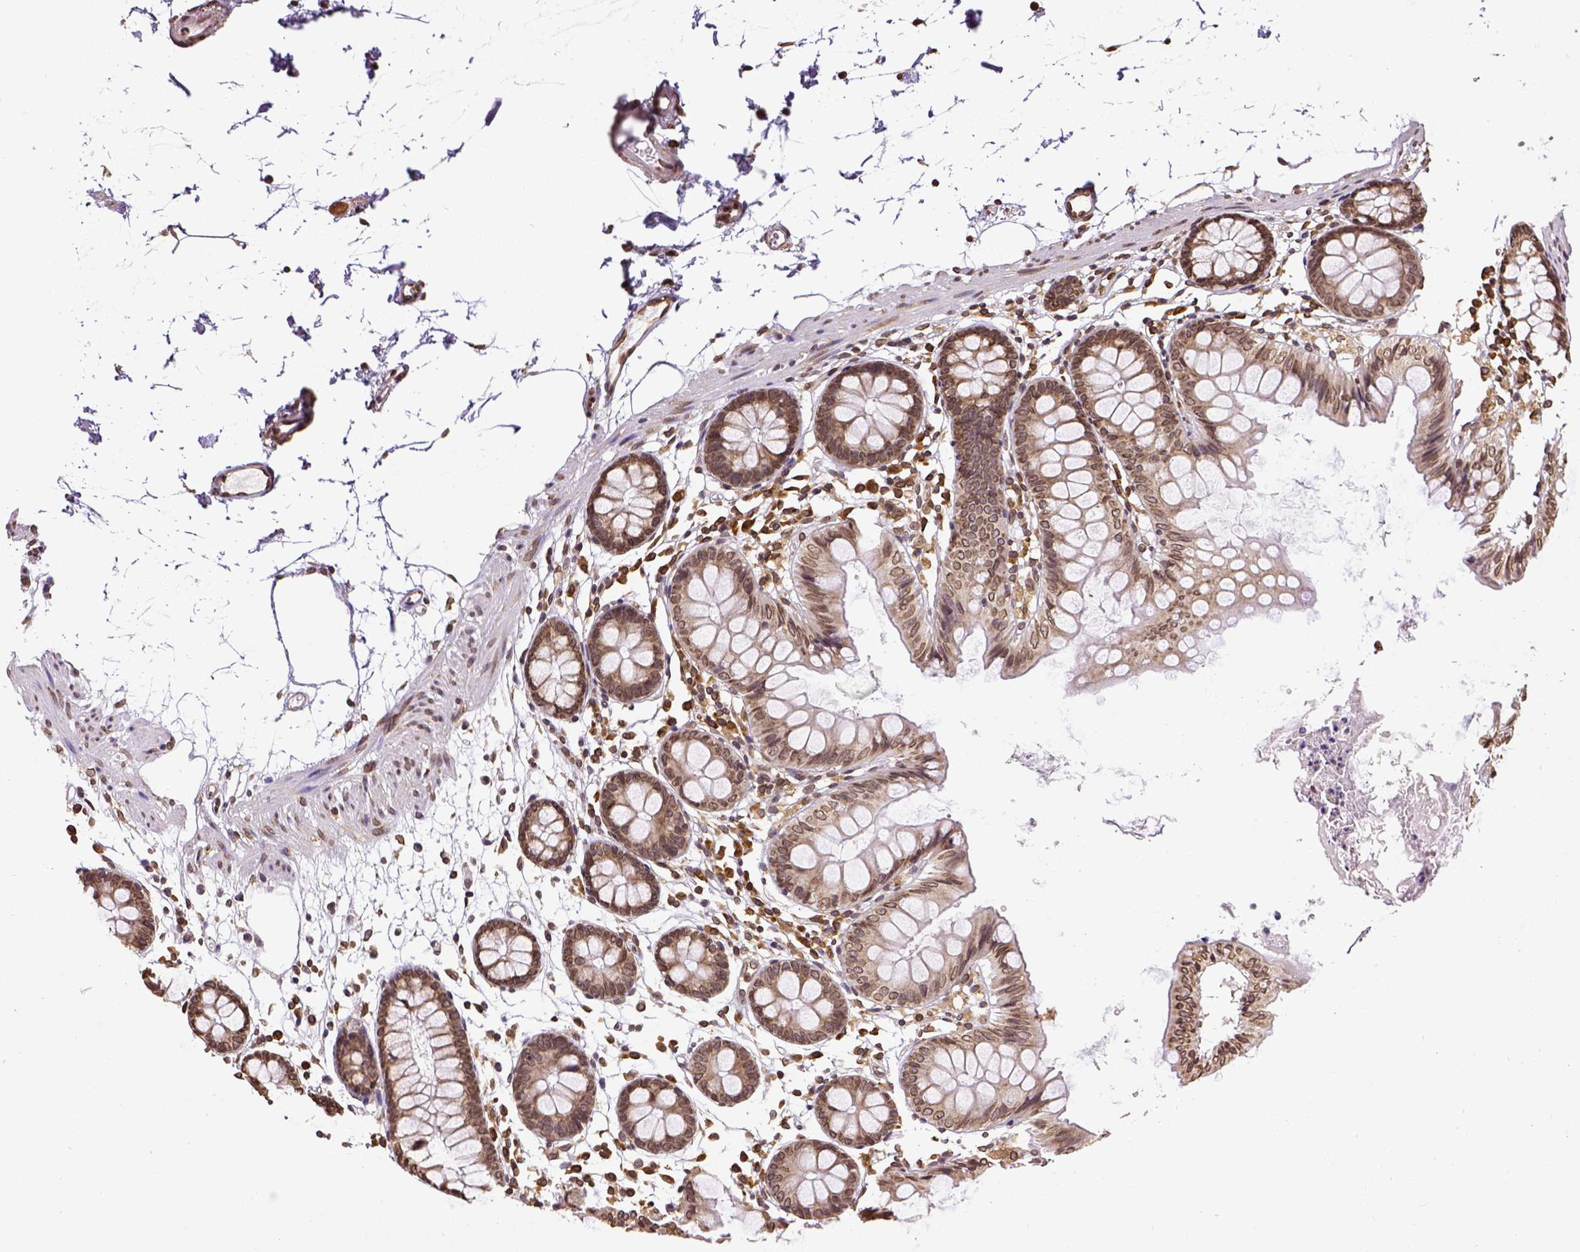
{"staining": {"intensity": "strong", "quantity": ">75%", "location": "cytoplasmic/membranous,nuclear"}, "tissue": "colon", "cell_type": "Endothelial cells", "image_type": "normal", "snomed": [{"axis": "morphology", "description": "Normal tissue, NOS"}, {"axis": "topography", "description": "Colon"}], "caption": "High-magnification brightfield microscopy of unremarkable colon stained with DAB (brown) and counterstained with hematoxylin (blue). endothelial cells exhibit strong cytoplasmic/membranous,nuclear expression is present in approximately>75% of cells.", "gene": "MTDH", "patient": {"sex": "female", "age": 84}}